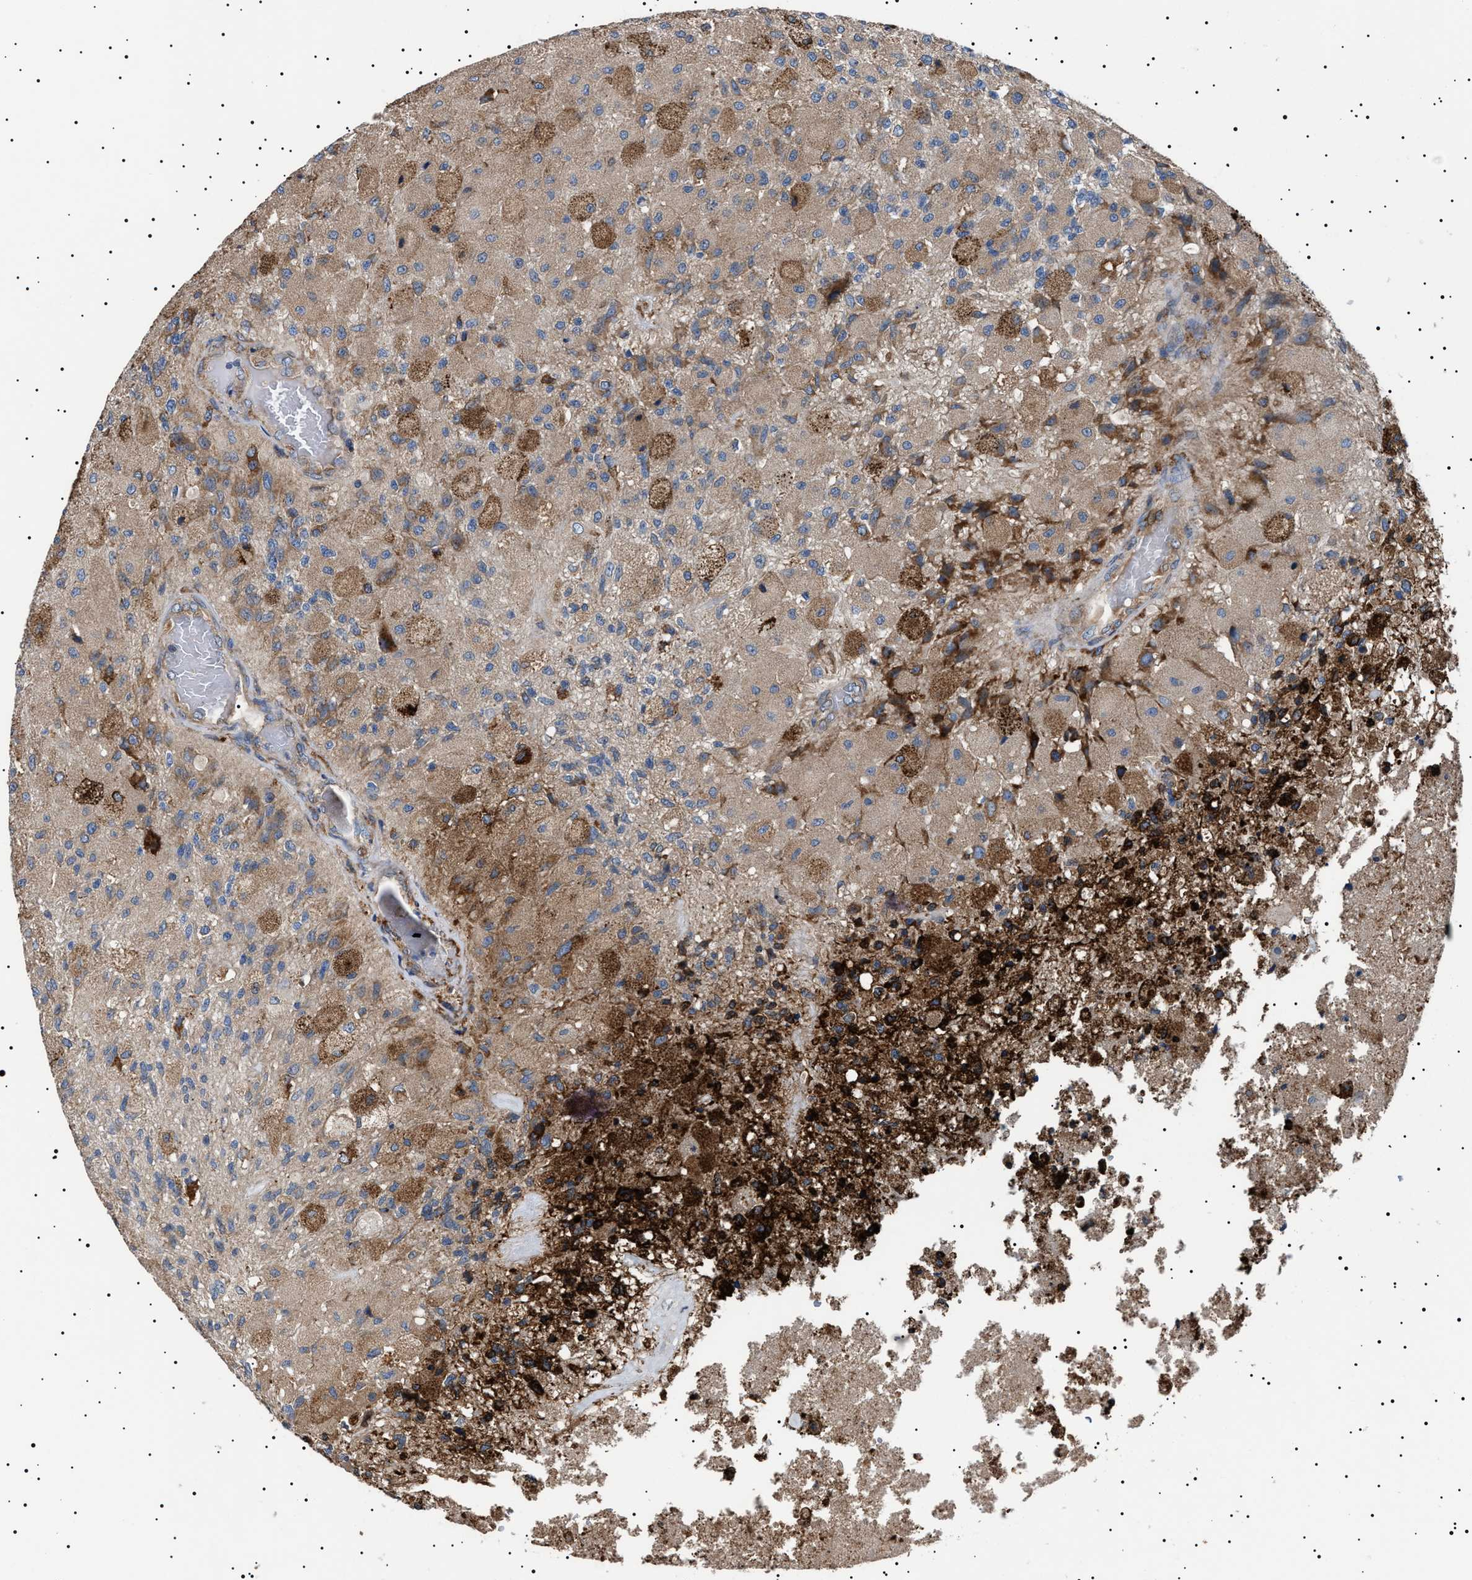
{"staining": {"intensity": "moderate", "quantity": "25%-75%", "location": "cytoplasmic/membranous"}, "tissue": "glioma", "cell_type": "Tumor cells", "image_type": "cancer", "snomed": [{"axis": "morphology", "description": "Normal tissue, NOS"}, {"axis": "morphology", "description": "Glioma, malignant, High grade"}, {"axis": "topography", "description": "Cerebral cortex"}], "caption": "Approximately 25%-75% of tumor cells in human malignant glioma (high-grade) exhibit moderate cytoplasmic/membranous protein staining as visualized by brown immunohistochemical staining.", "gene": "TOP1MT", "patient": {"sex": "male", "age": 77}}